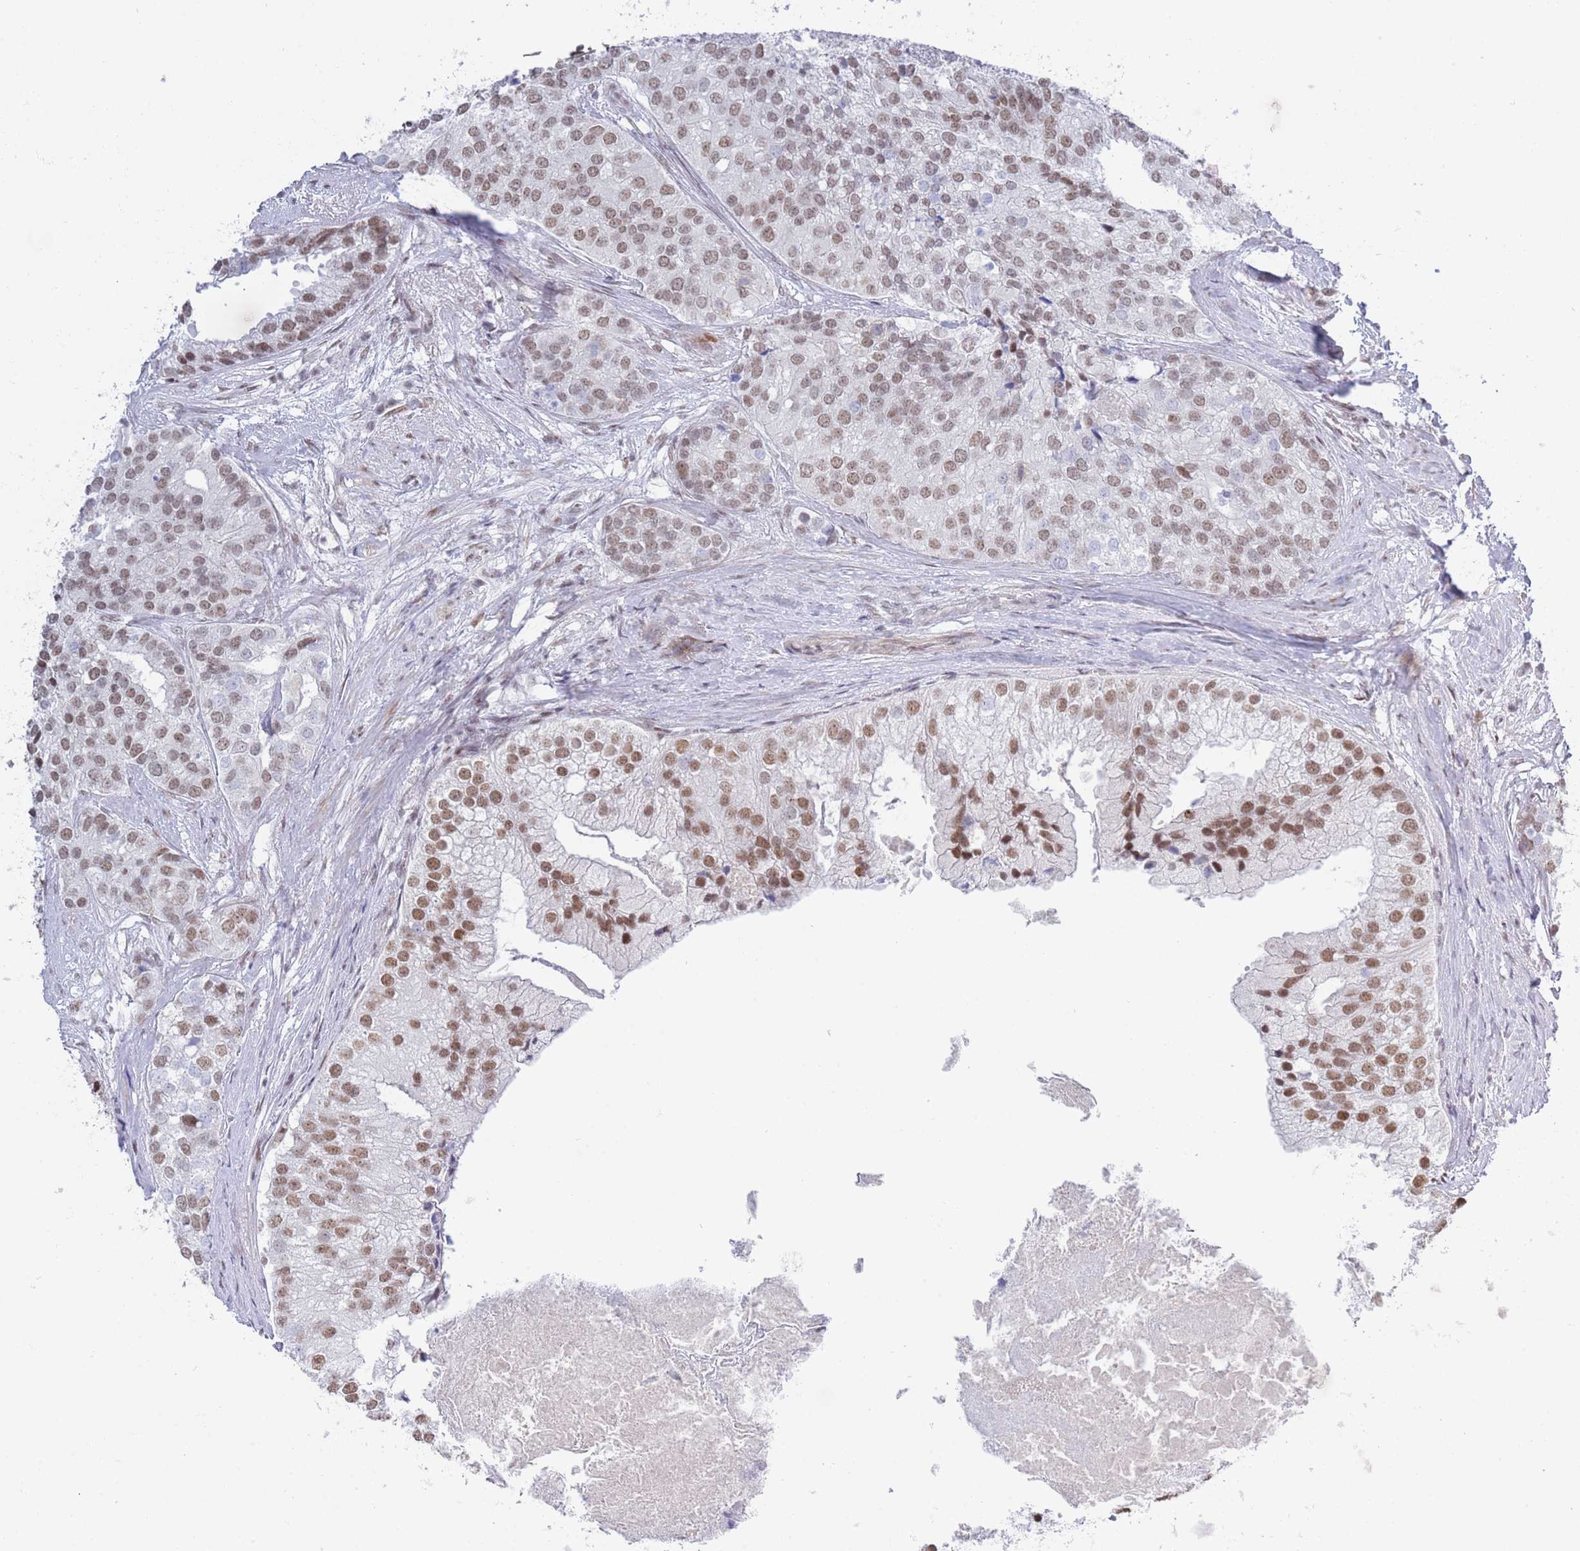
{"staining": {"intensity": "moderate", "quantity": ">75%", "location": "nuclear"}, "tissue": "prostate cancer", "cell_type": "Tumor cells", "image_type": "cancer", "snomed": [{"axis": "morphology", "description": "Adenocarcinoma, High grade"}, {"axis": "topography", "description": "Prostate"}], "caption": "Human prostate cancer stained for a protein (brown) shows moderate nuclear positive staining in about >75% of tumor cells.", "gene": "ZNF382", "patient": {"sex": "male", "age": 62}}